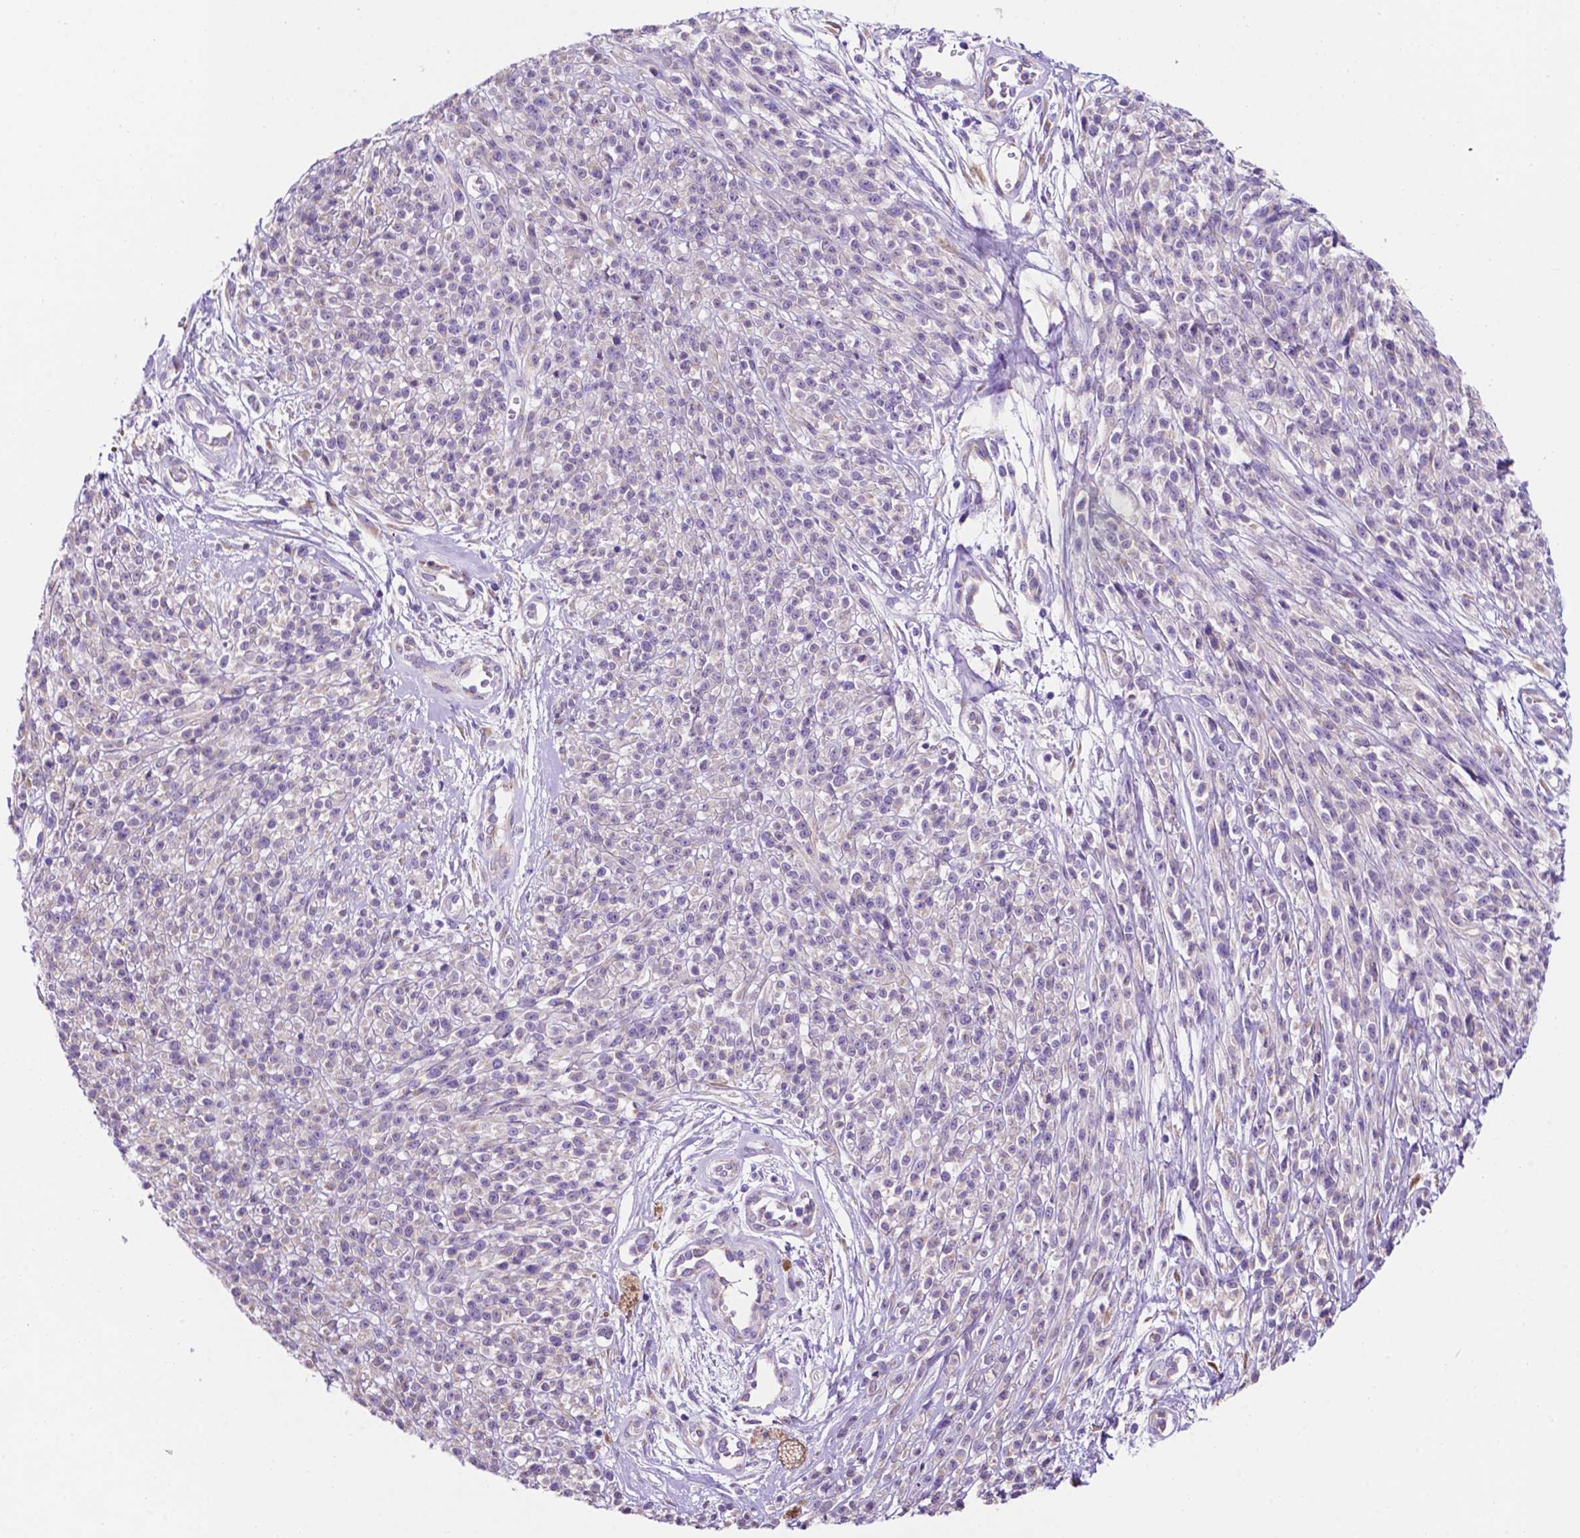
{"staining": {"intensity": "negative", "quantity": "none", "location": "none"}, "tissue": "melanoma", "cell_type": "Tumor cells", "image_type": "cancer", "snomed": [{"axis": "morphology", "description": "Malignant melanoma, NOS"}, {"axis": "topography", "description": "Skin"}, {"axis": "topography", "description": "Skin of trunk"}], "caption": "The image reveals no significant expression in tumor cells of melanoma. Brightfield microscopy of IHC stained with DAB (brown) and hematoxylin (blue), captured at high magnification.", "gene": "CEACAM7", "patient": {"sex": "male", "age": 74}}